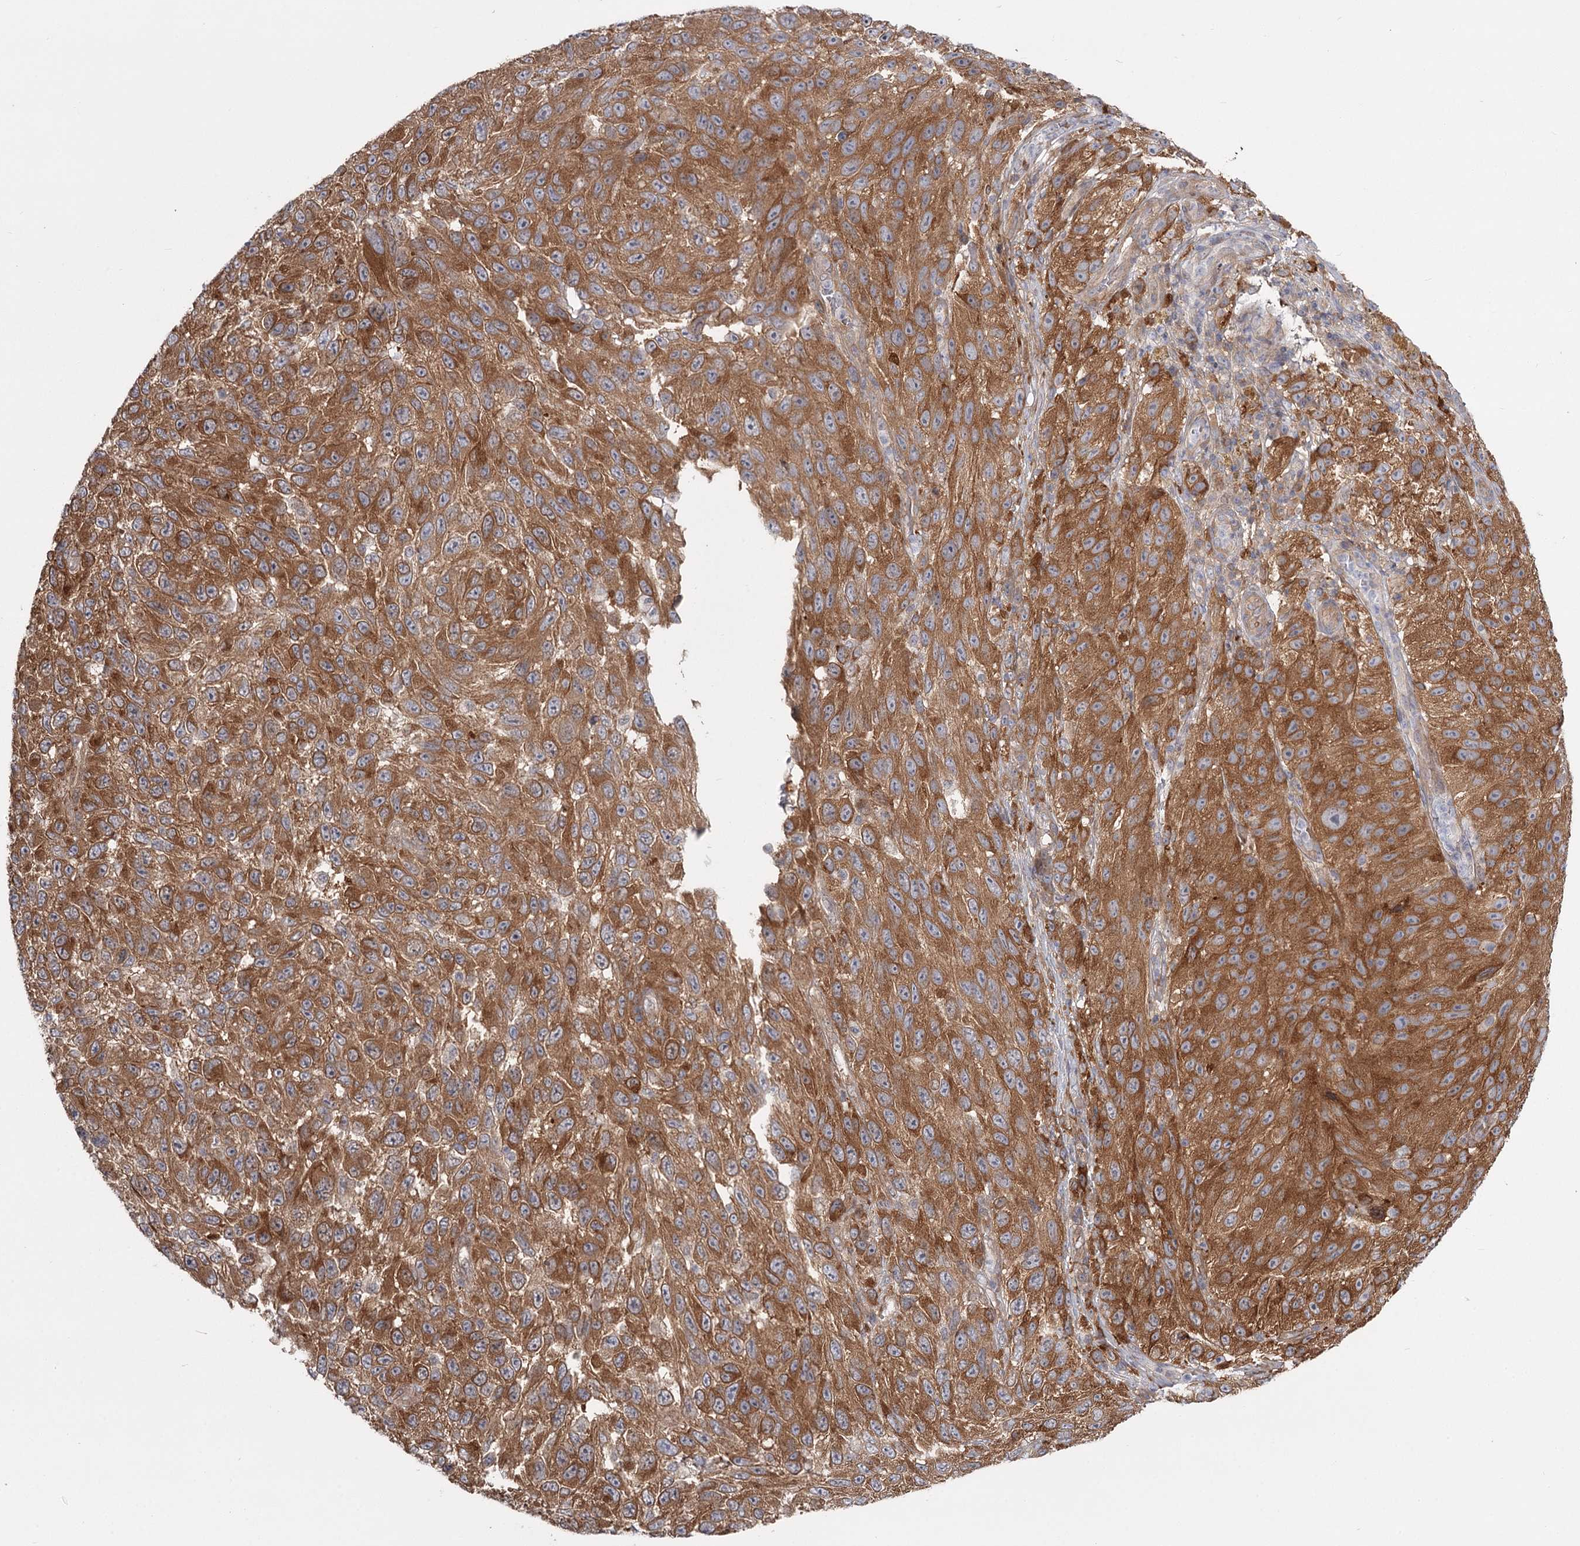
{"staining": {"intensity": "moderate", "quantity": ">75%", "location": "cytoplasmic/membranous"}, "tissue": "melanoma", "cell_type": "Tumor cells", "image_type": "cancer", "snomed": [{"axis": "morphology", "description": "Malignant melanoma, NOS"}, {"axis": "topography", "description": "Skin"}], "caption": "A high-resolution histopathology image shows immunohistochemistry (IHC) staining of malignant melanoma, which demonstrates moderate cytoplasmic/membranous expression in about >75% of tumor cells.", "gene": "CCNG2", "patient": {"sex": "female", "age": 96}}